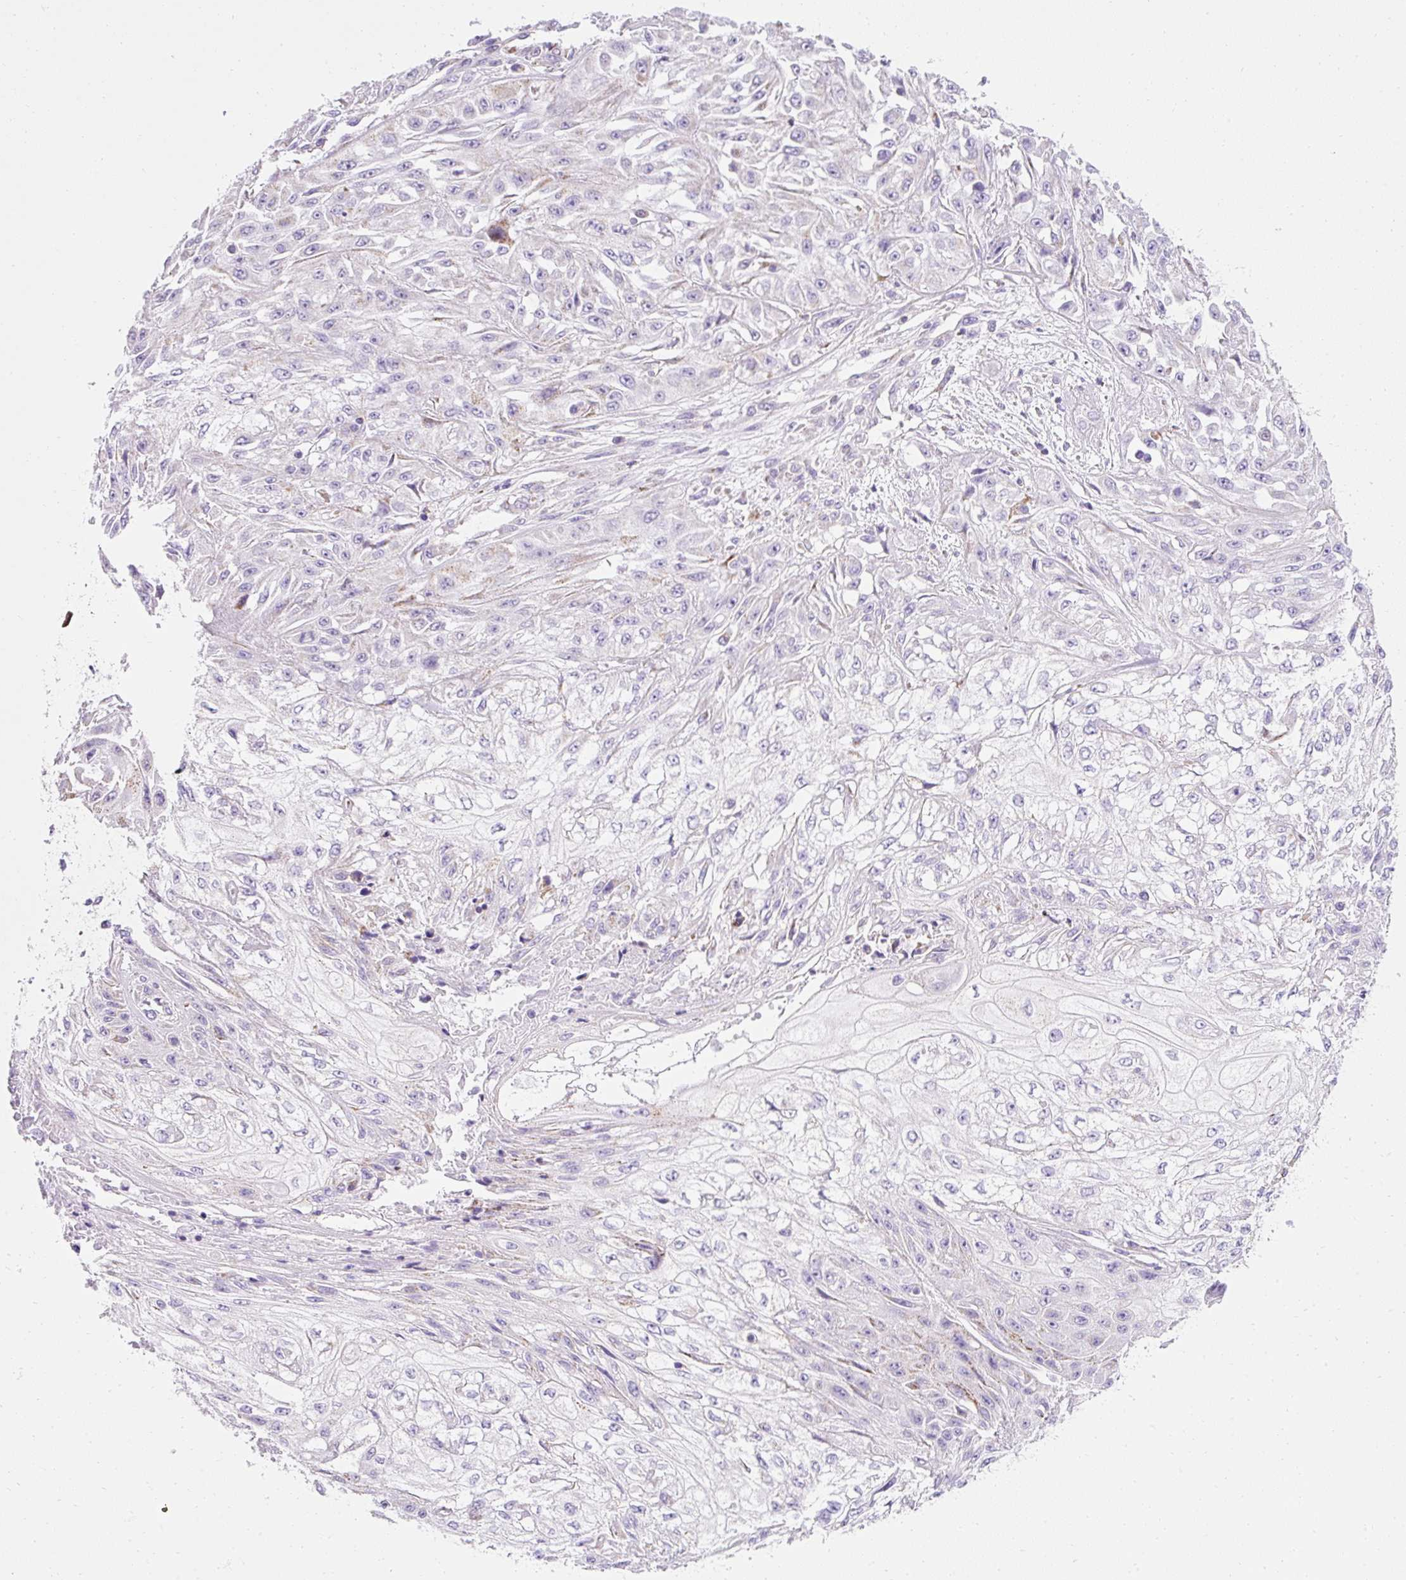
{"staining": {"intensity": "negative", "quantity": "none", "location": "none"}, "tissue": "skin cancer", "cell_type": "Tumor cells", "image_type": "cancer", "snomed": [{"axis": "morphology", "description": "Squamous cell carcinoma, NOS"}, {"axis": "morphology", "description": "Squamous cell carcinoma, metastatic, NOS"}, {"axis": "topography", "description": "Skin"}, {"axis": "topography", "description": "Lymph node"}], "caption": "Skin cancer was stained to show a protein in brown. There is no significant positivity in tumor cells.", "gene": "PLPP2", "patient": {"sex": "male", "age": 75}}